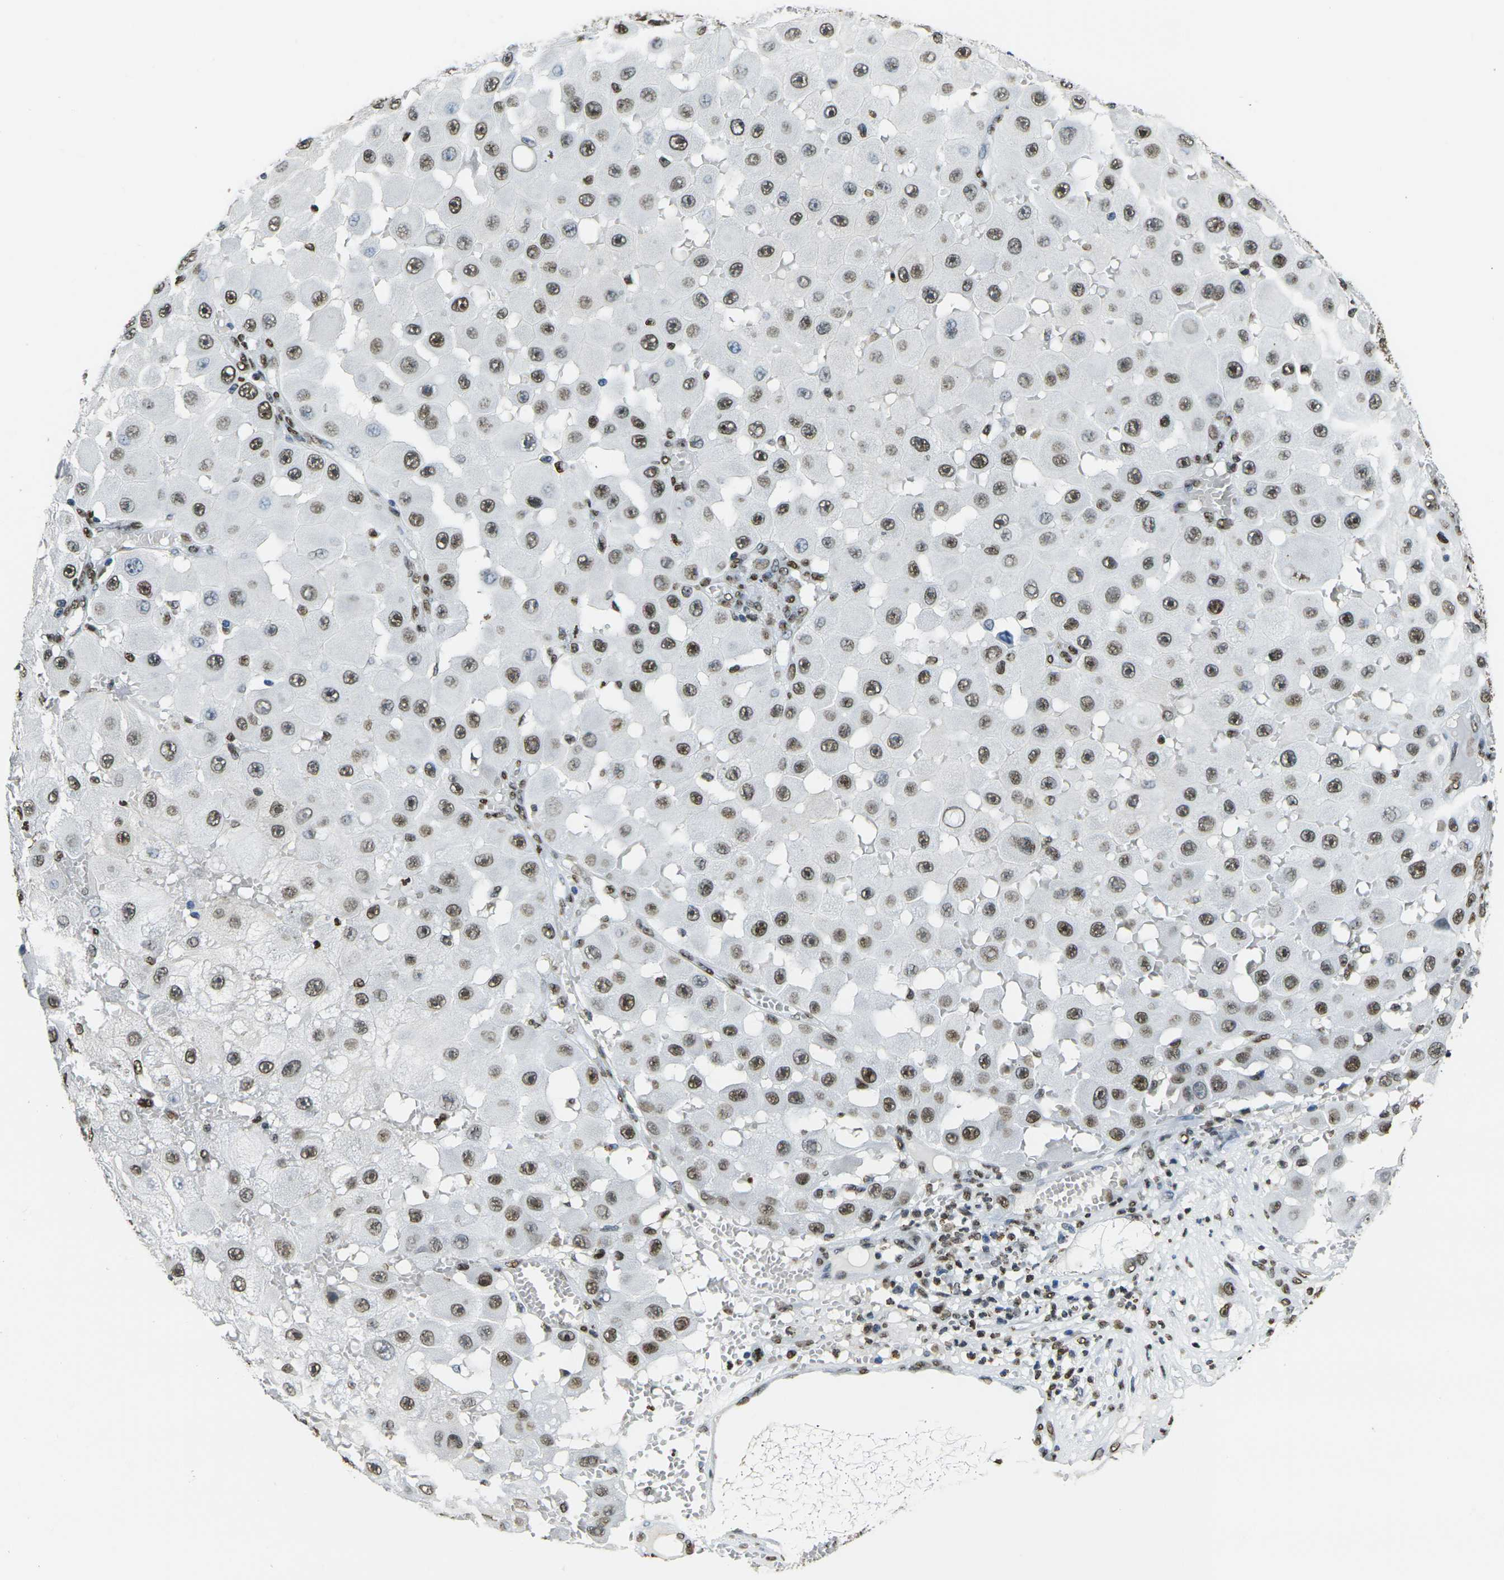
{"staining": {"intensity": "moderate", "quantity": ">75%", "location": "nuclear"}, "tissue": "melanoma", "cell_type": "Tumor cells", "image_type": "cancer", "snomed": [{"axis": "morphology", "description": "Malignant melanoma, NOS"}, {"axis": "topography", "description": "Skin"}], "caption": "About >75% of tumor cells in malignant melanoma reveal moderate nuclear protein staining as visualized by brown immunohistochemical staining.", "gene": "DRAXIN", "patient": {"sex": "female", "age": 81}}